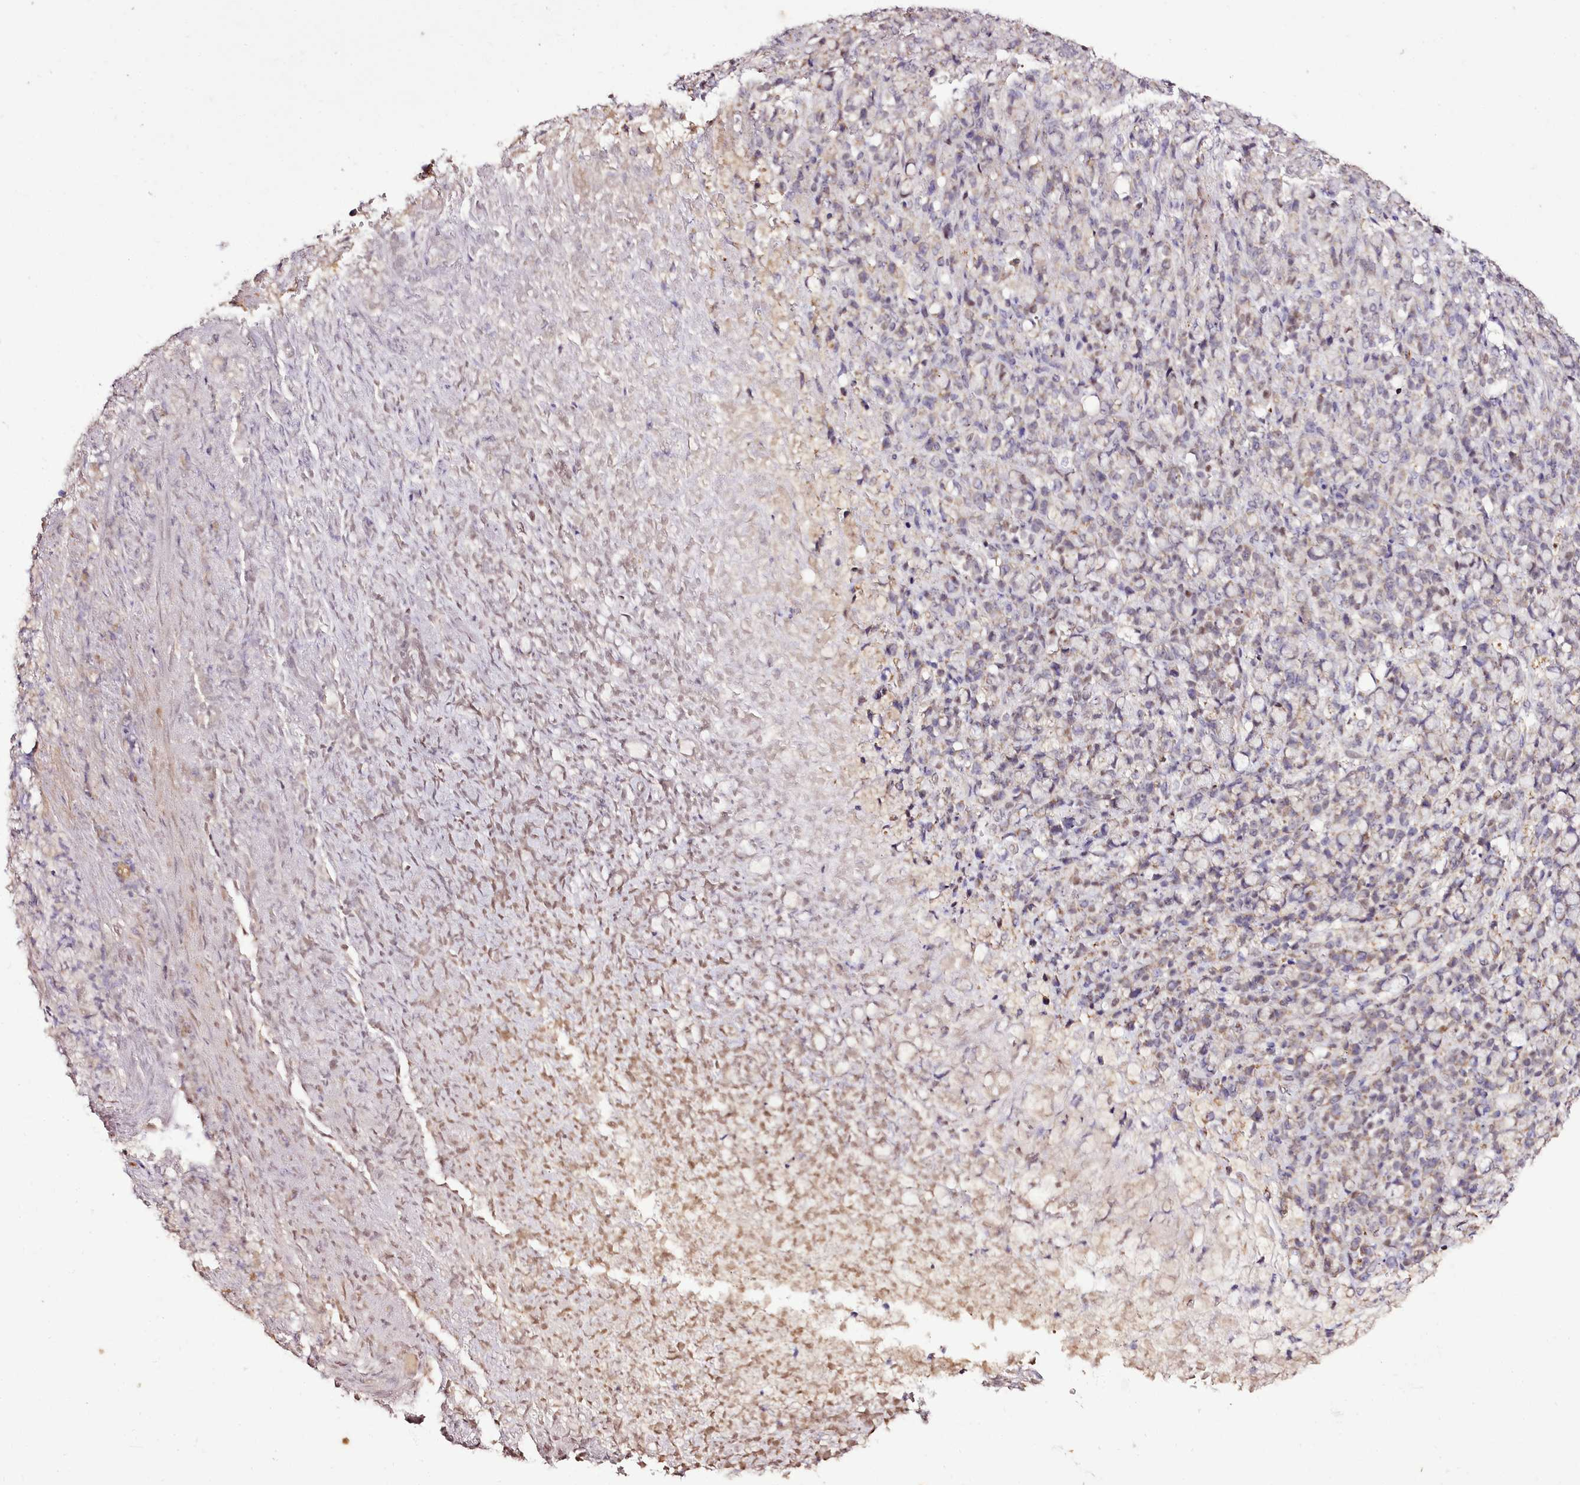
{"staining": {"intensity": "negative", "quantity": "none", "location": "none"}, "tissue": "stomach cancer", "cell_type": "Tumor cells", "image_type": "cancer", "snomed": [{"axis": "morphology", "description": "Normal tissue, NOS"}, {"axis": "morphology", "description": "Adenocarcinoma, NOS"}, {"axis": "topography", "description": "Stomach"}], "caption": "Immunohistochemistry (IHC) micrograph of neoplastic tissue: stomach cancer (adenocarcinoma) stained with DAB (3,3'-diaminobenzidine) reveals no significant protein expression in tumor cells.", "gene": "EDIL3", "patient": {"sex": "female", "age": 79}}